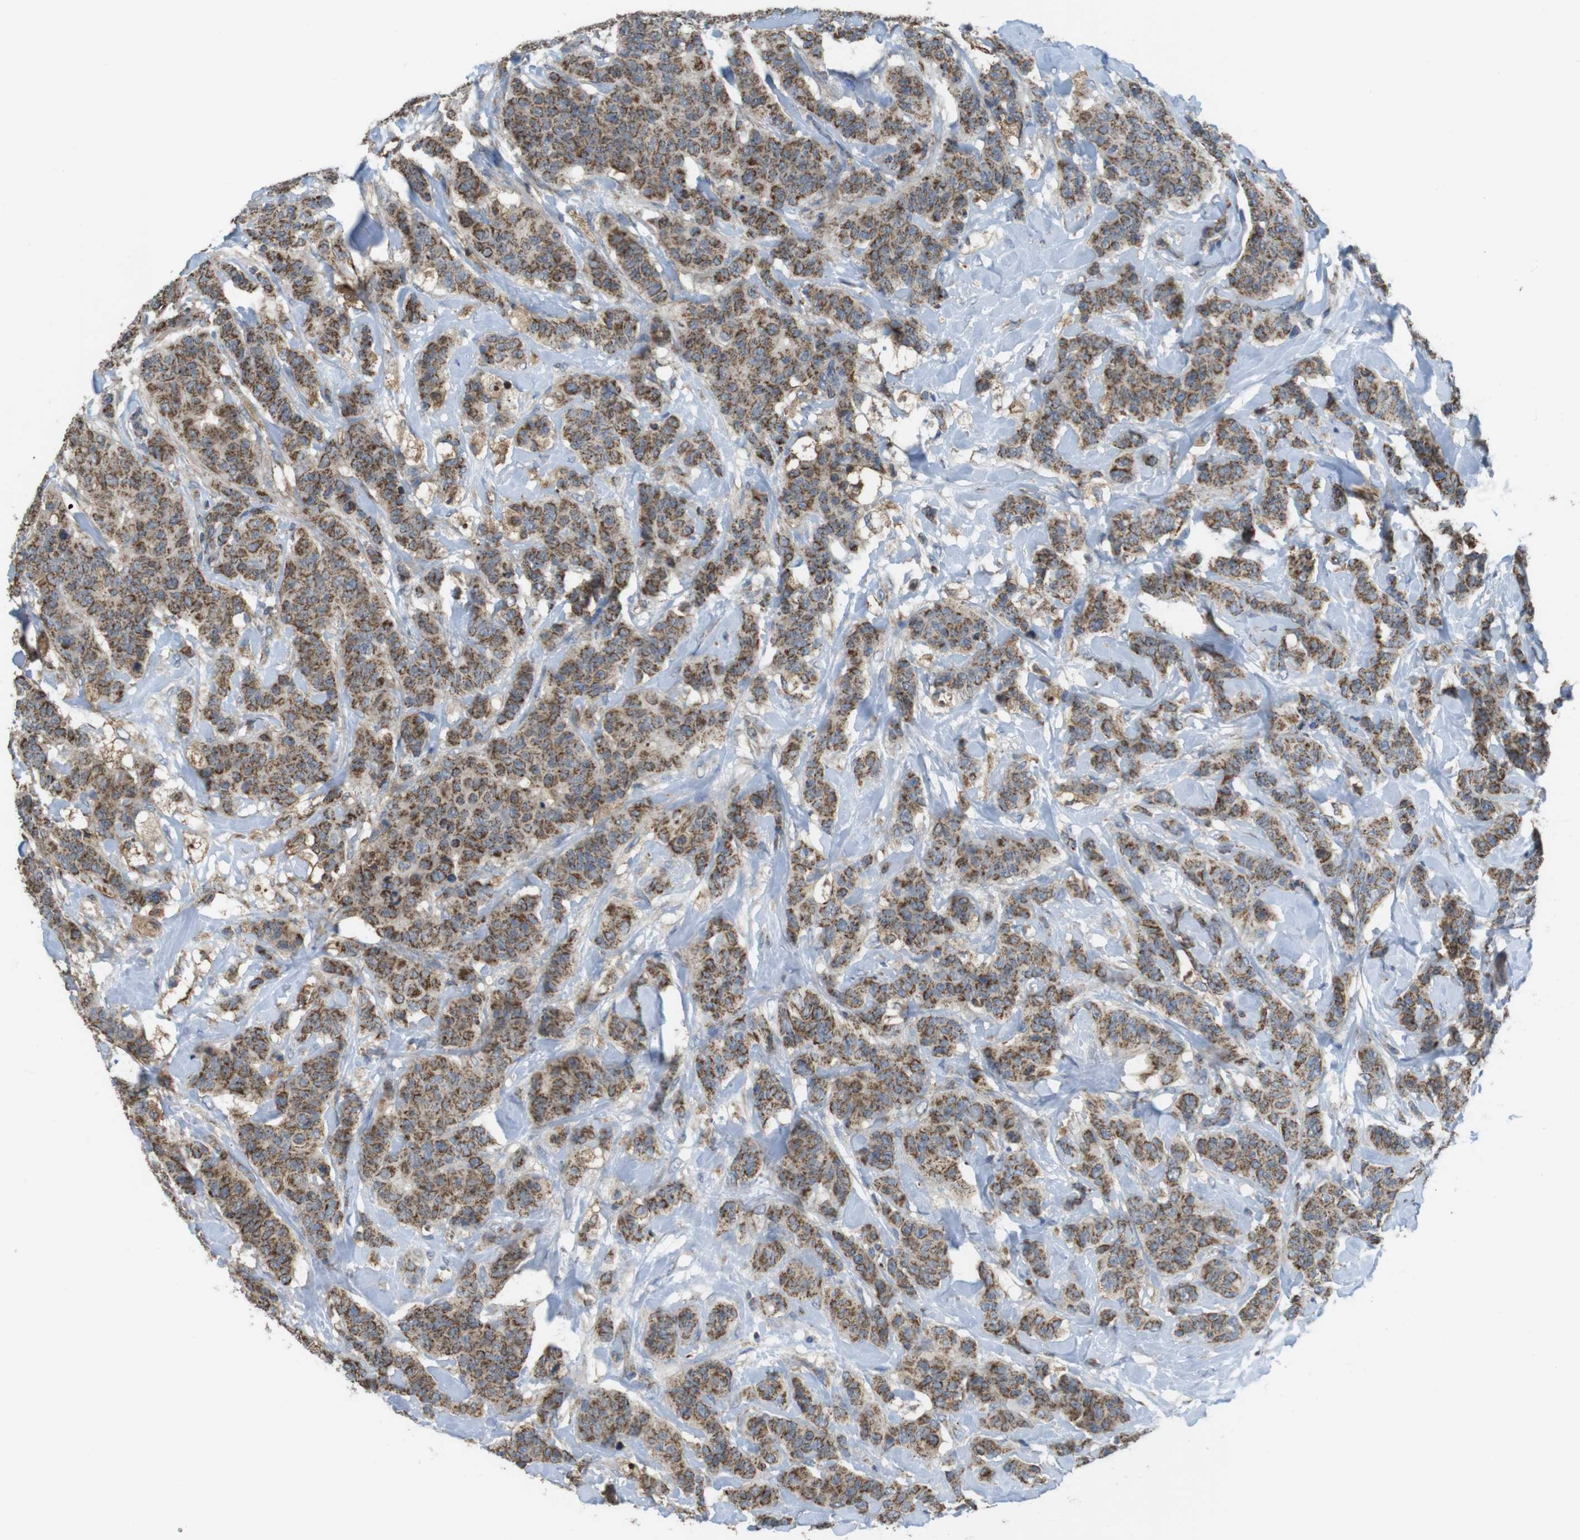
{"staining": {"intensity": "moderate", "quantity": ">75%", "location": "cytoplasmic/membranous"}, "tissue": "breast cancer", "cell_type": "Tumor cells", "image_type": "cancer", "snomed": [{"axis": "morphology", "description": "Normal tissue, NOS"}, {"axis": "morphology", "description": "Duct carcinoma"}, {"axis": "topography", "description": "Breast"}], "caption": "Immunohistochemical staining of breast cancer reveals medium levels of moderate cytoplasmic/membranous protein staining in about >75% of tumor cells. The protein of interest is stained brown, and the nuclei are stained in blue (DAB IHC with brightfield microscopy, high magnification).", "gene": "GRIK2", "patient": {"sex": "female", "age": 40}}